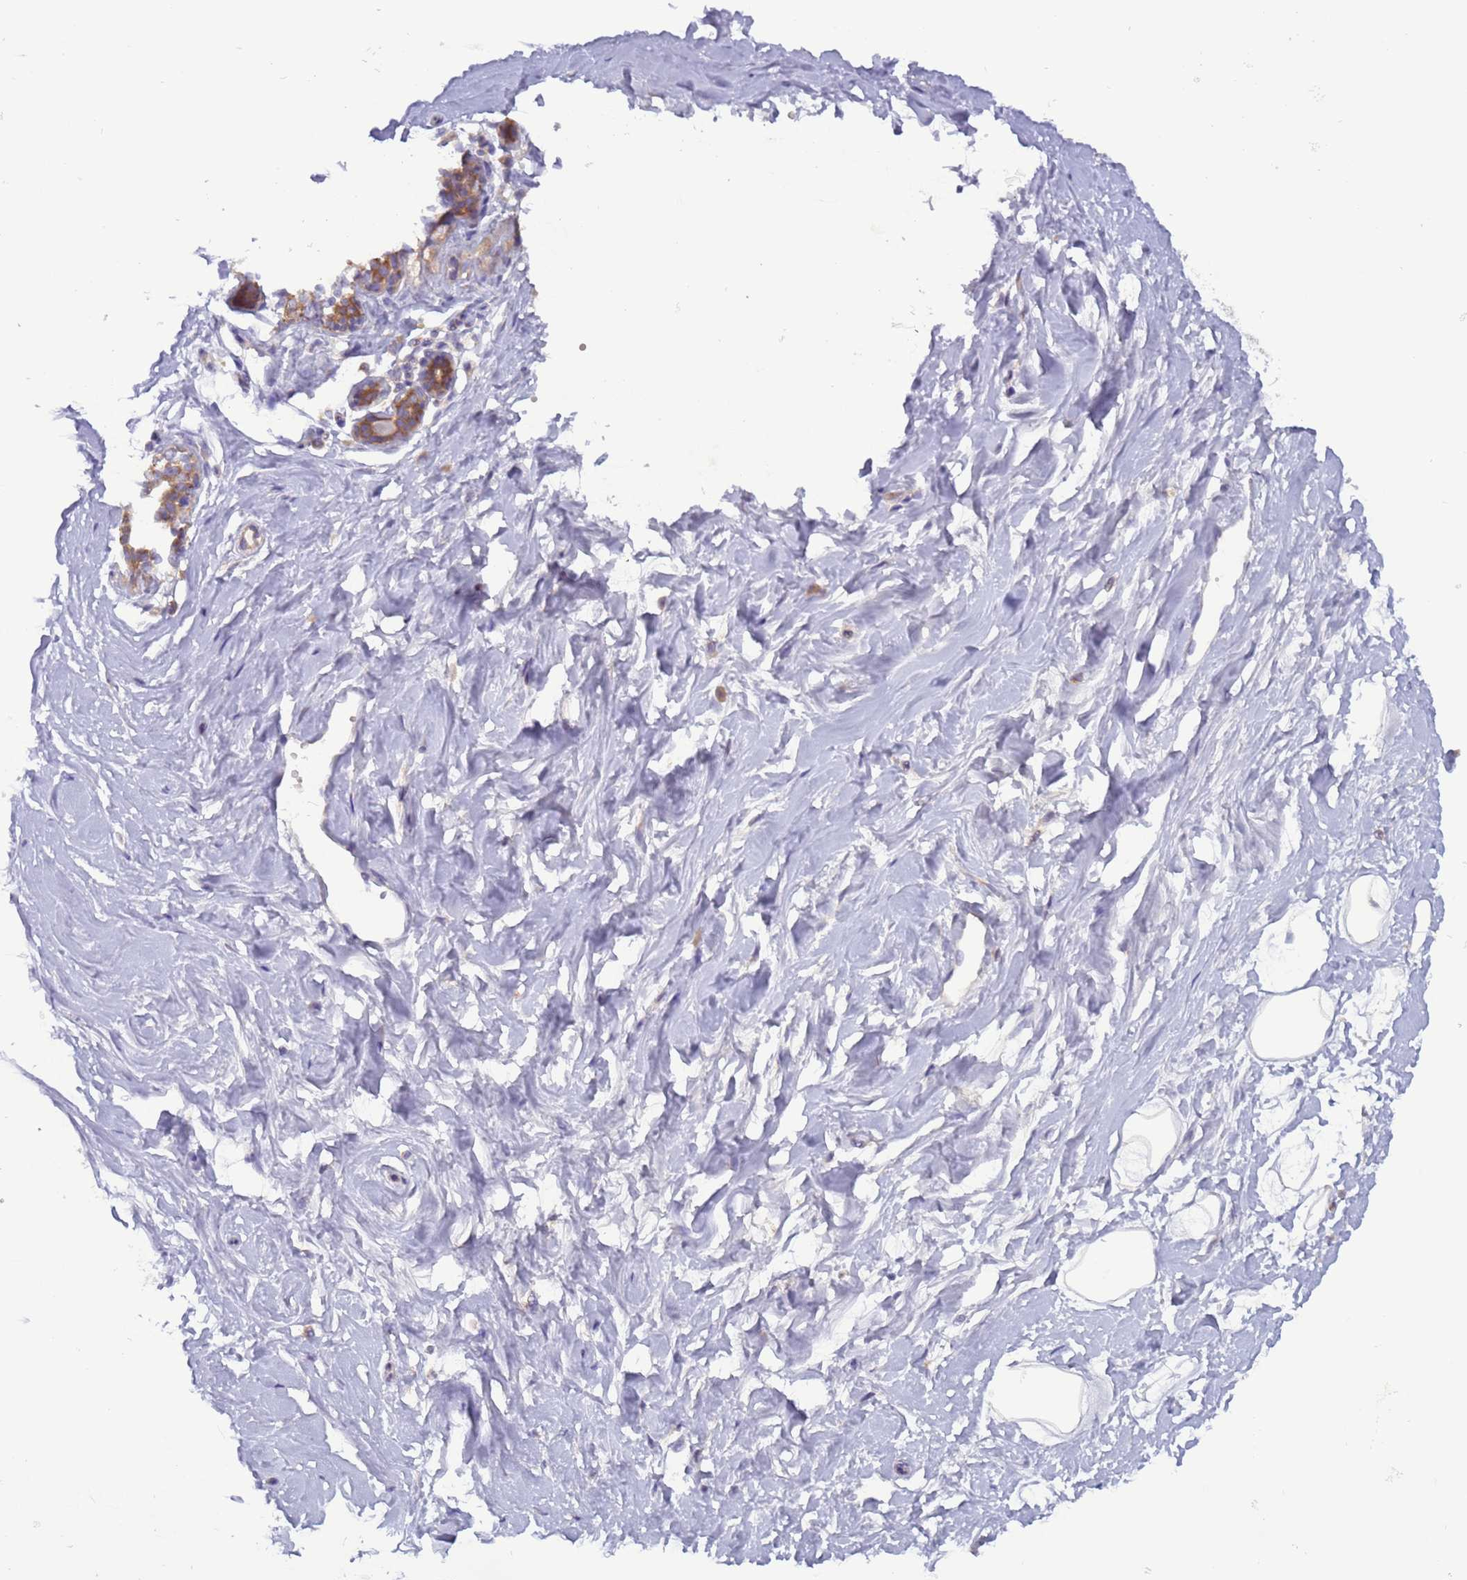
{"staining": {"intensity": "negative", "quantity": "none", "location": "none"}, "tissue": "breast", "cell_type": "Adipocytes", "image_type": "normal", "snomed": [{"axis": "morphology", "description": "Normal tissue, NOS"}, {"axis": "morphology", "description": "Adenoma, NOS"}, {"axis": "topography", "description": "Breast"}], "caption": "Immunohistochemistry (IHC) micrograph of normal breast: human breast stained with DAB (3,3'-diaminobenzidine) displays no significant protein positivity in adipocytes.", "gene": "UQCRQ", "patient": {"sex": "female", "age": 23}}